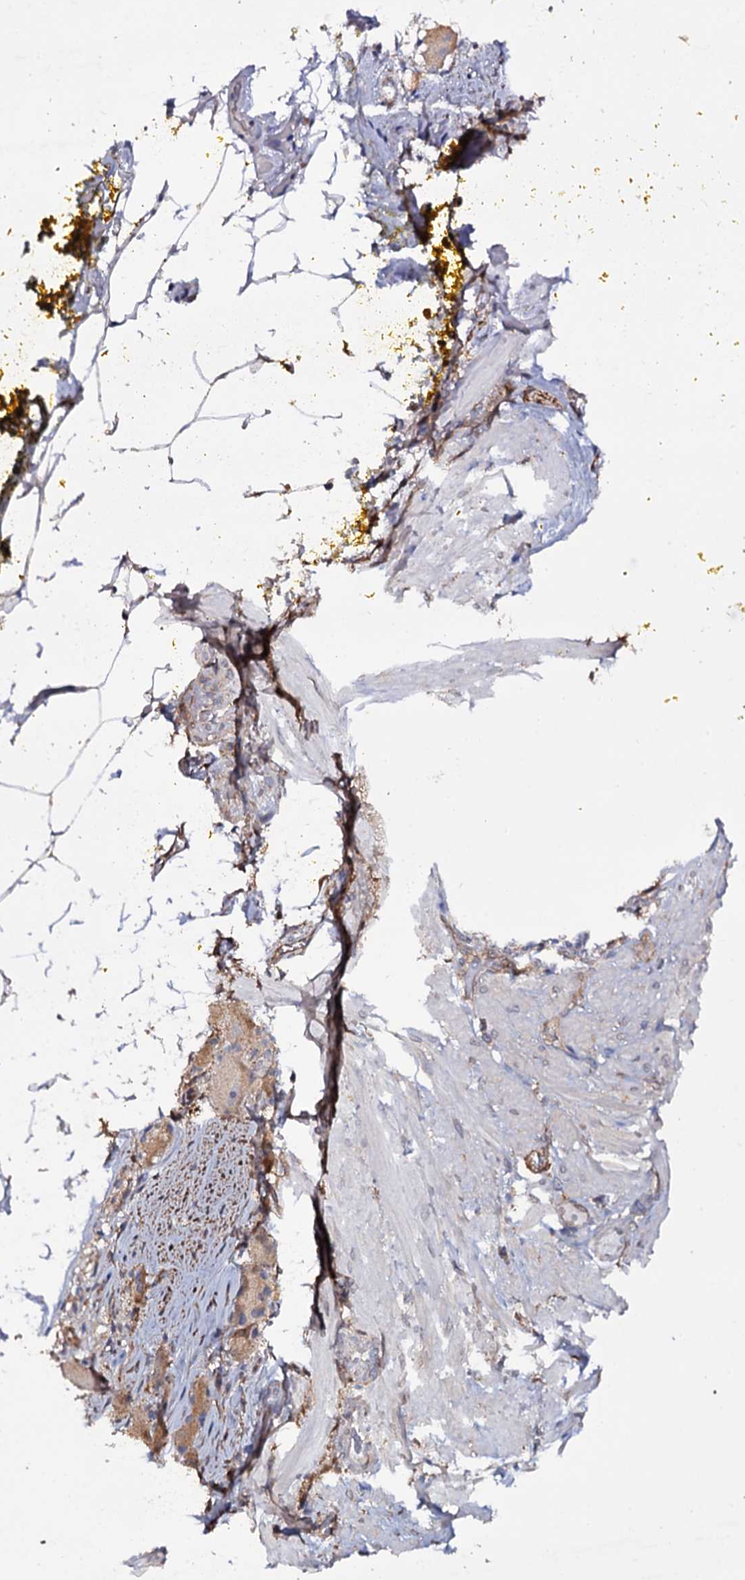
{"staining": {"intensity": "negative", "quantity": "none", "location": "none"}, "tissue": "adipose tissue", "cell_type": "Adipocytes", "image_type": "normal", "snomed": [{"axis": "morphology", "description": "Normal tissue, NOS"}, {"axis": "morphology", "description": "Adenocarcinoma, Low grade"}, {"axis": "topography", "description": "Prostate"}, {"axis": "topography", "description": "Peripheral nerve tissue"}], "caption": "The photomicrograph exhibits no significant positivity in adipocytes of adipose tissue. Brightfield microscopy of immunohistochemistry stained with DAB (3,3'-diaminobenzidine) (brown) and hematoxylin (blue), captured at high magnification.", "gene": "CRYL1", "patient": {"sex": "male", "age": 63}}